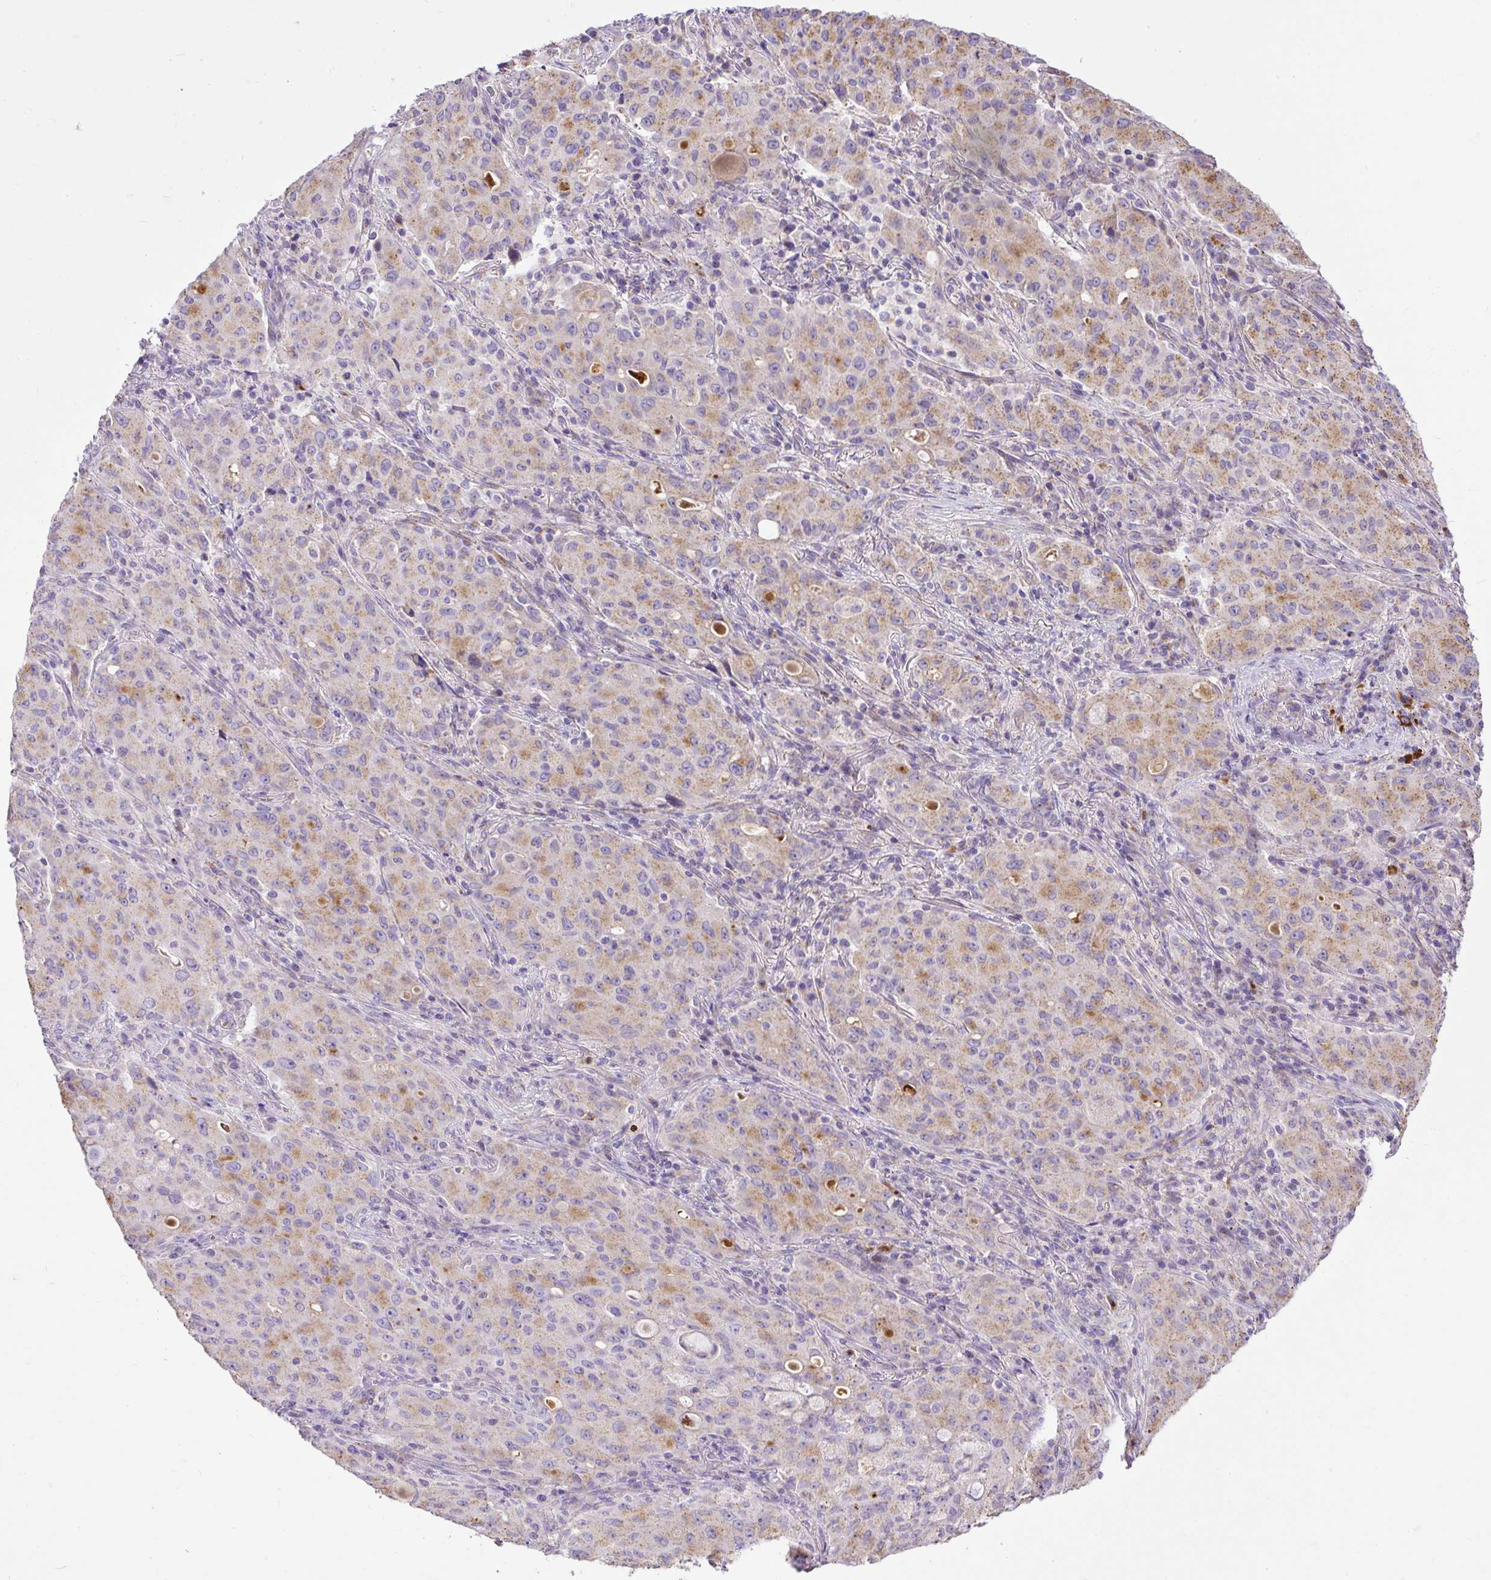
{"staining": {"intensity": "moderate", "quantity": "25%-75%", "location": "cytoplasmic/membranous"}, "tissue": "lung cancer", "cell_type": "Tumor cells", "image_type": "cancer", "snomed": [{"axis": "morphology", "description": "Adenocarcinoma, NOS"}, {"axis": "topography", "description": "Lung"}], "caption": "Adenocarcinoma (lung) stained for a protein shows moderate cytoplasmic/membranous positivity in tumor cells. (brown staining indicates protein expression, while blue staining denotes nuclei).", "gene": "CFAP47", "patient": {"sex": "female", "age": 44}}